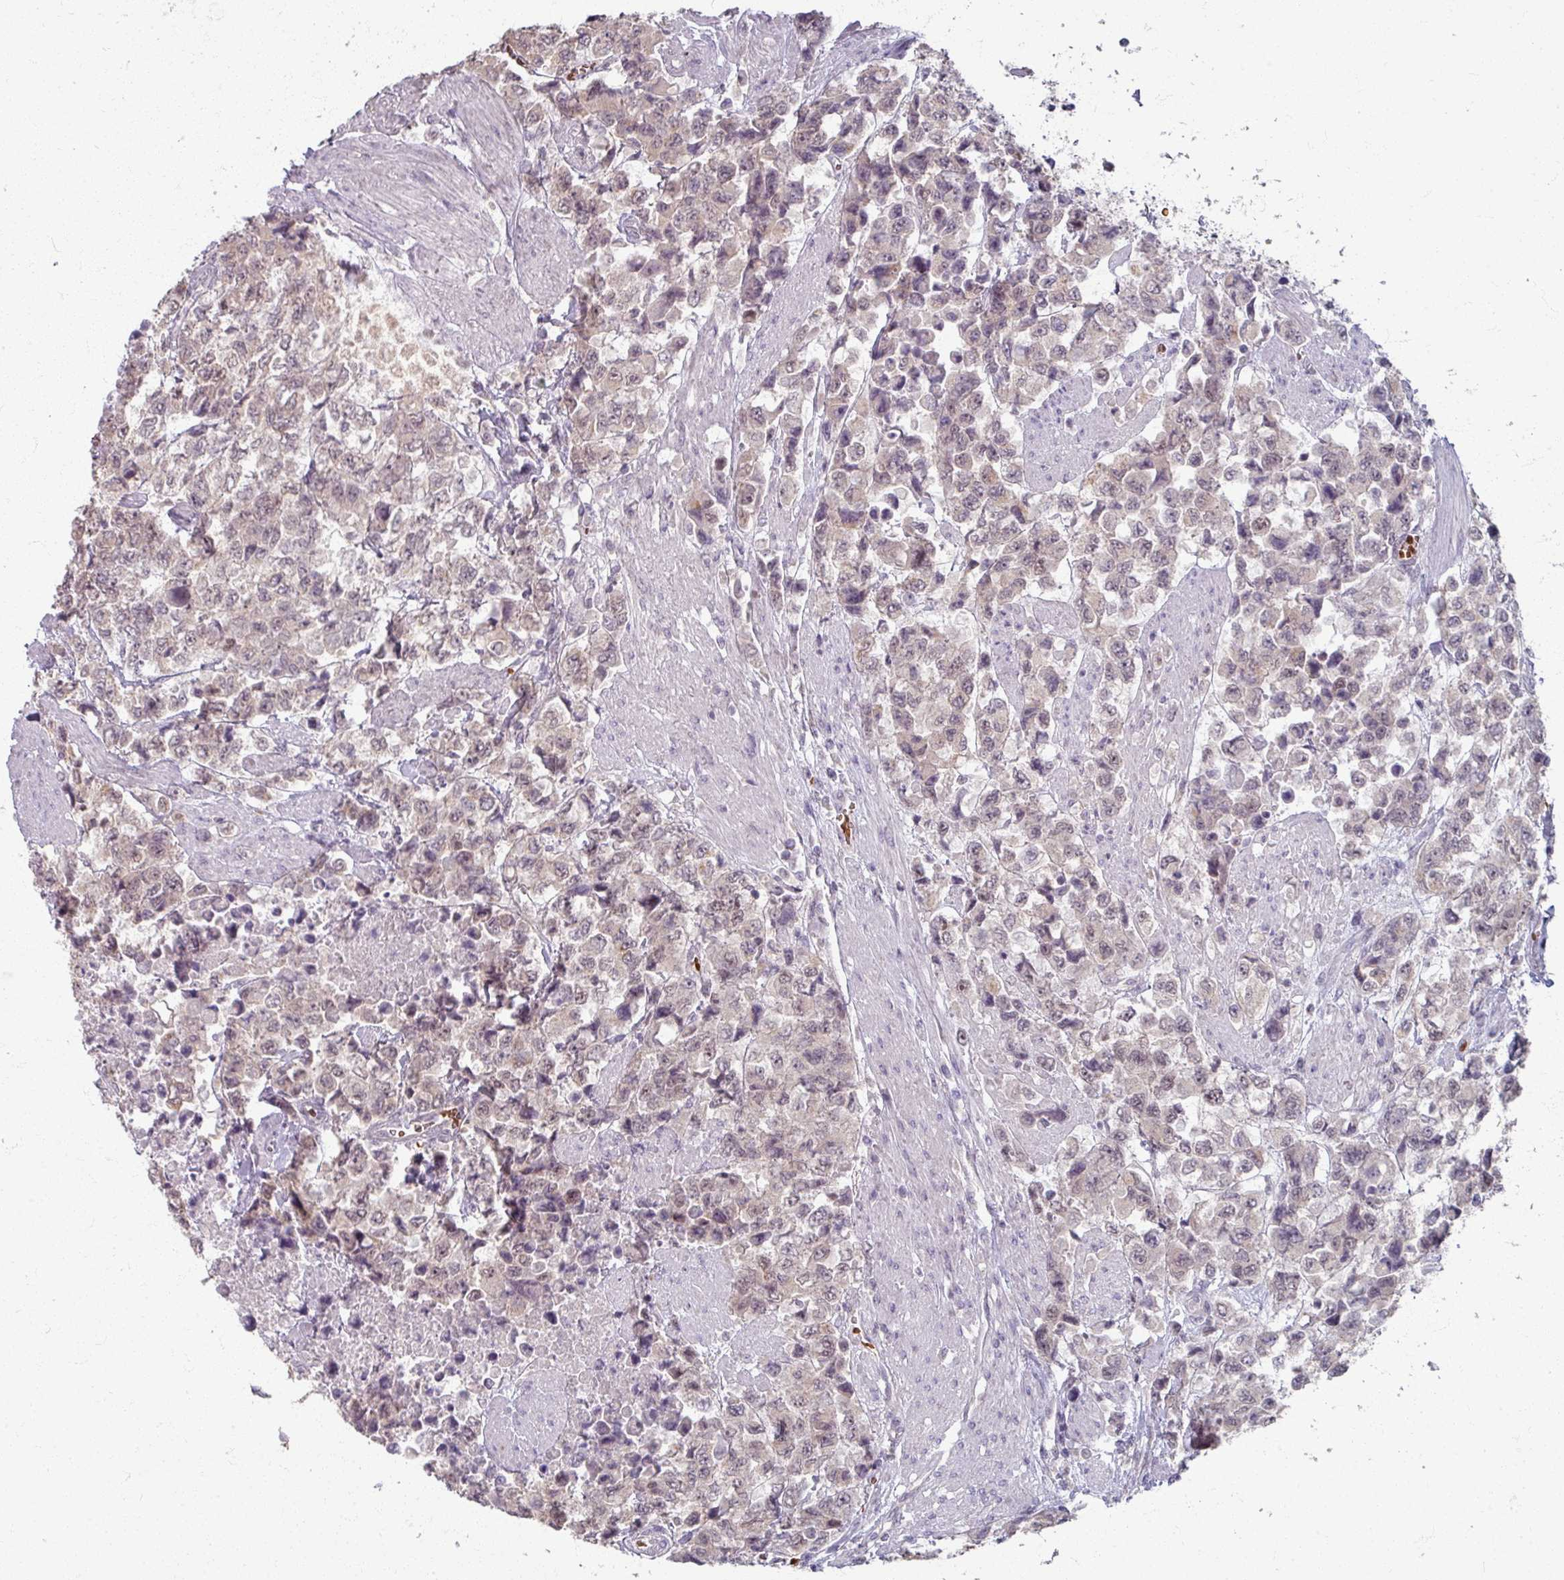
{"staining": {"intensity": "weak", "quantity": ">75%", "location": "nuclear"}, "tissue": "urothelial cancer", "cell_type": "Tumor cells", "image_type": "cancer", "snomed": [{"axis": "morphology", "description": "Urothelial carcinoma, High grade"}, {"axis": "topography", "description": "Urinary bladder"}], "caption": "Protein staining of high-grade urothelial carcinoma tissue reveals weak nuclear staining in about >75% of tumor cells.", "gene": "KMT5C", "patient": {"sex": "female", "age": 78}}